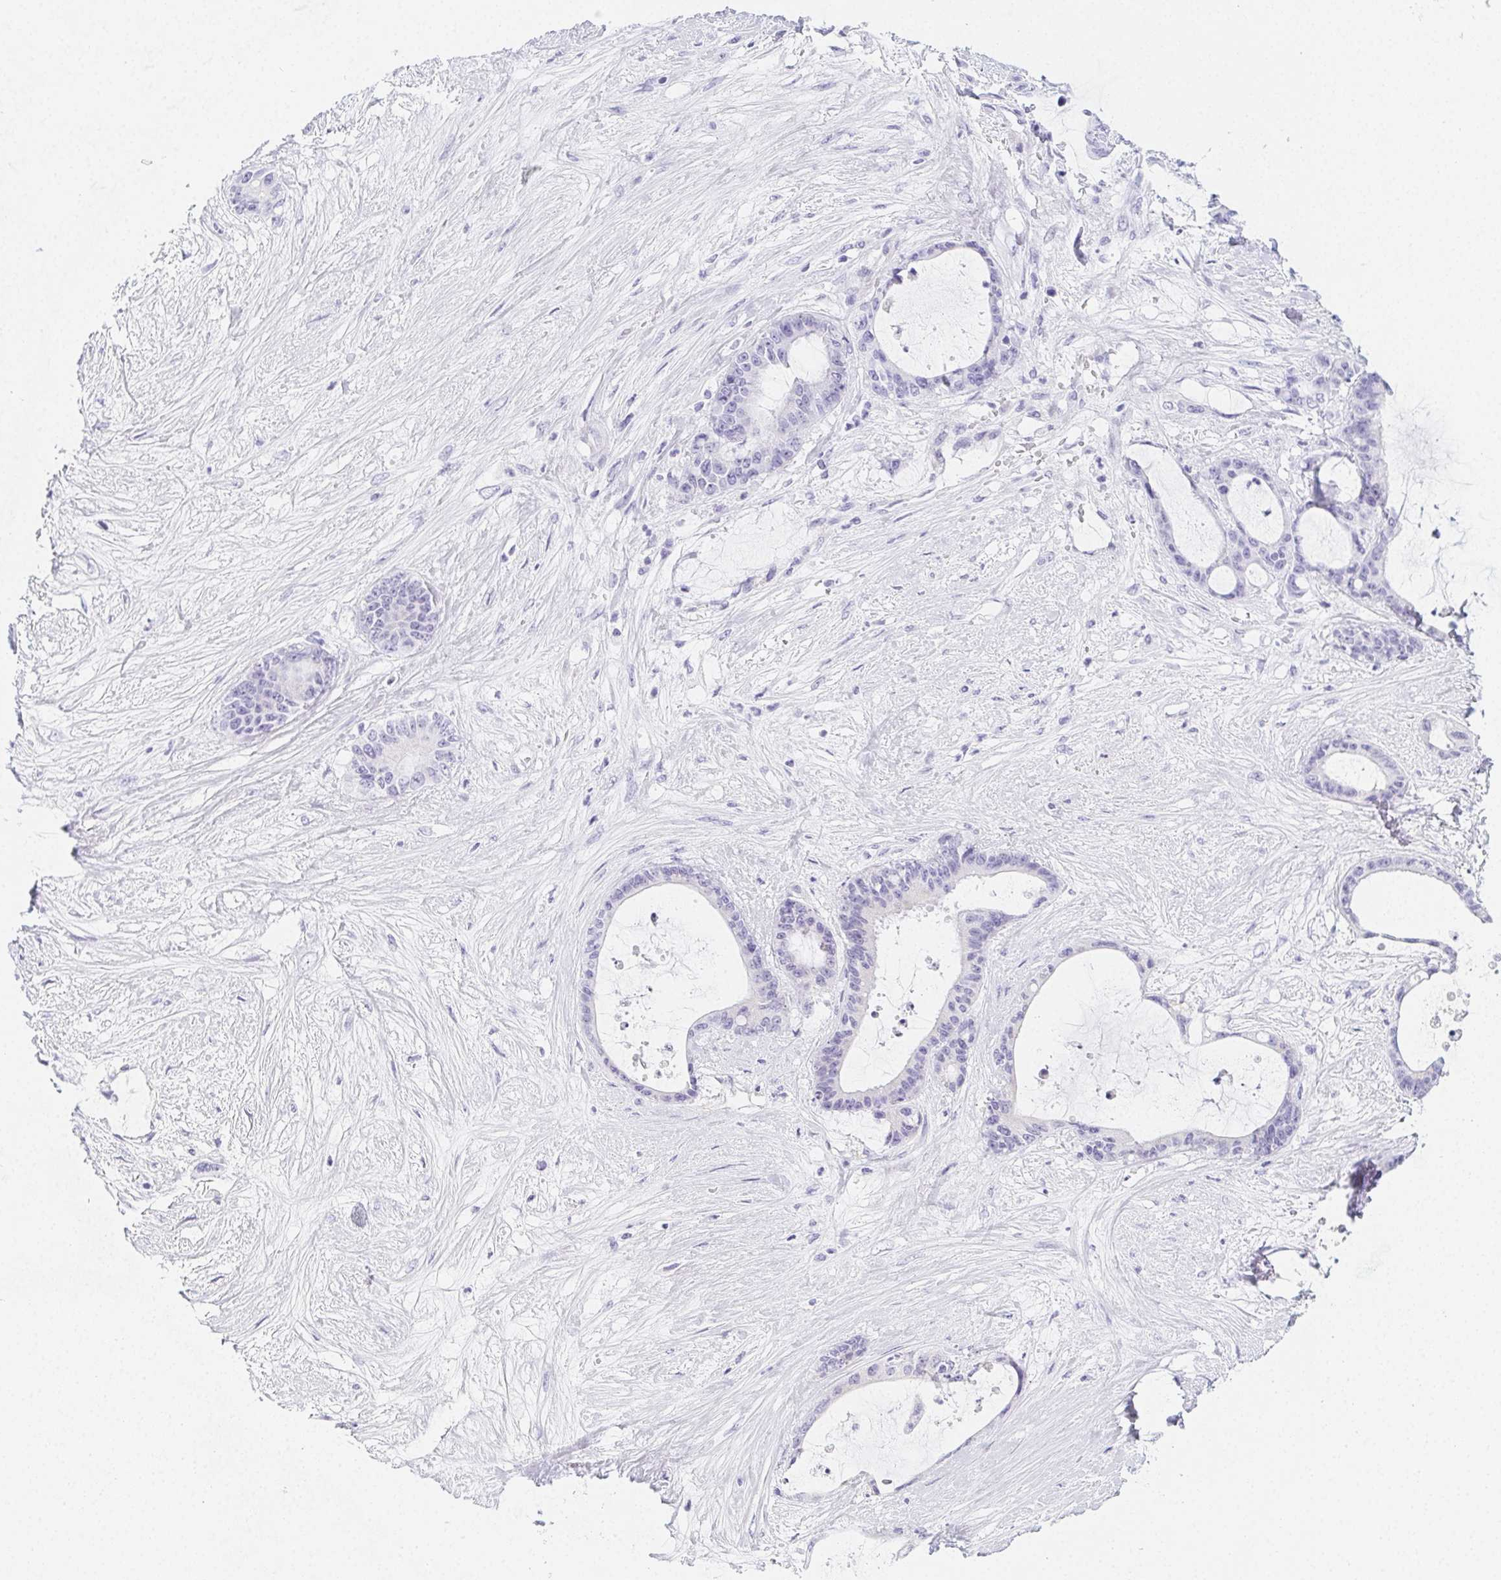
{"staining": {"intensity": "negative", "quantity": "none", "location": "none"}, "tissue": "liver cancer", "cell_type": "Tumor cells", "image_type": "cancer", "snomed": [{"axis": "morphology", "description": "Normal tissue, NOS"}, {"axis": "morphology", "description": "Cholangiocarcinoma"}, {"axis": "topography", "description": "Liver"}, {"axis": "topography", "description": "Peripheral nerve tissue"}], "caption": "There is no significant positivity in tumor cells of cholangiocarcinoma (liver).", "gene": "HRC", "patient": {"sex": "female", "age": 73}}